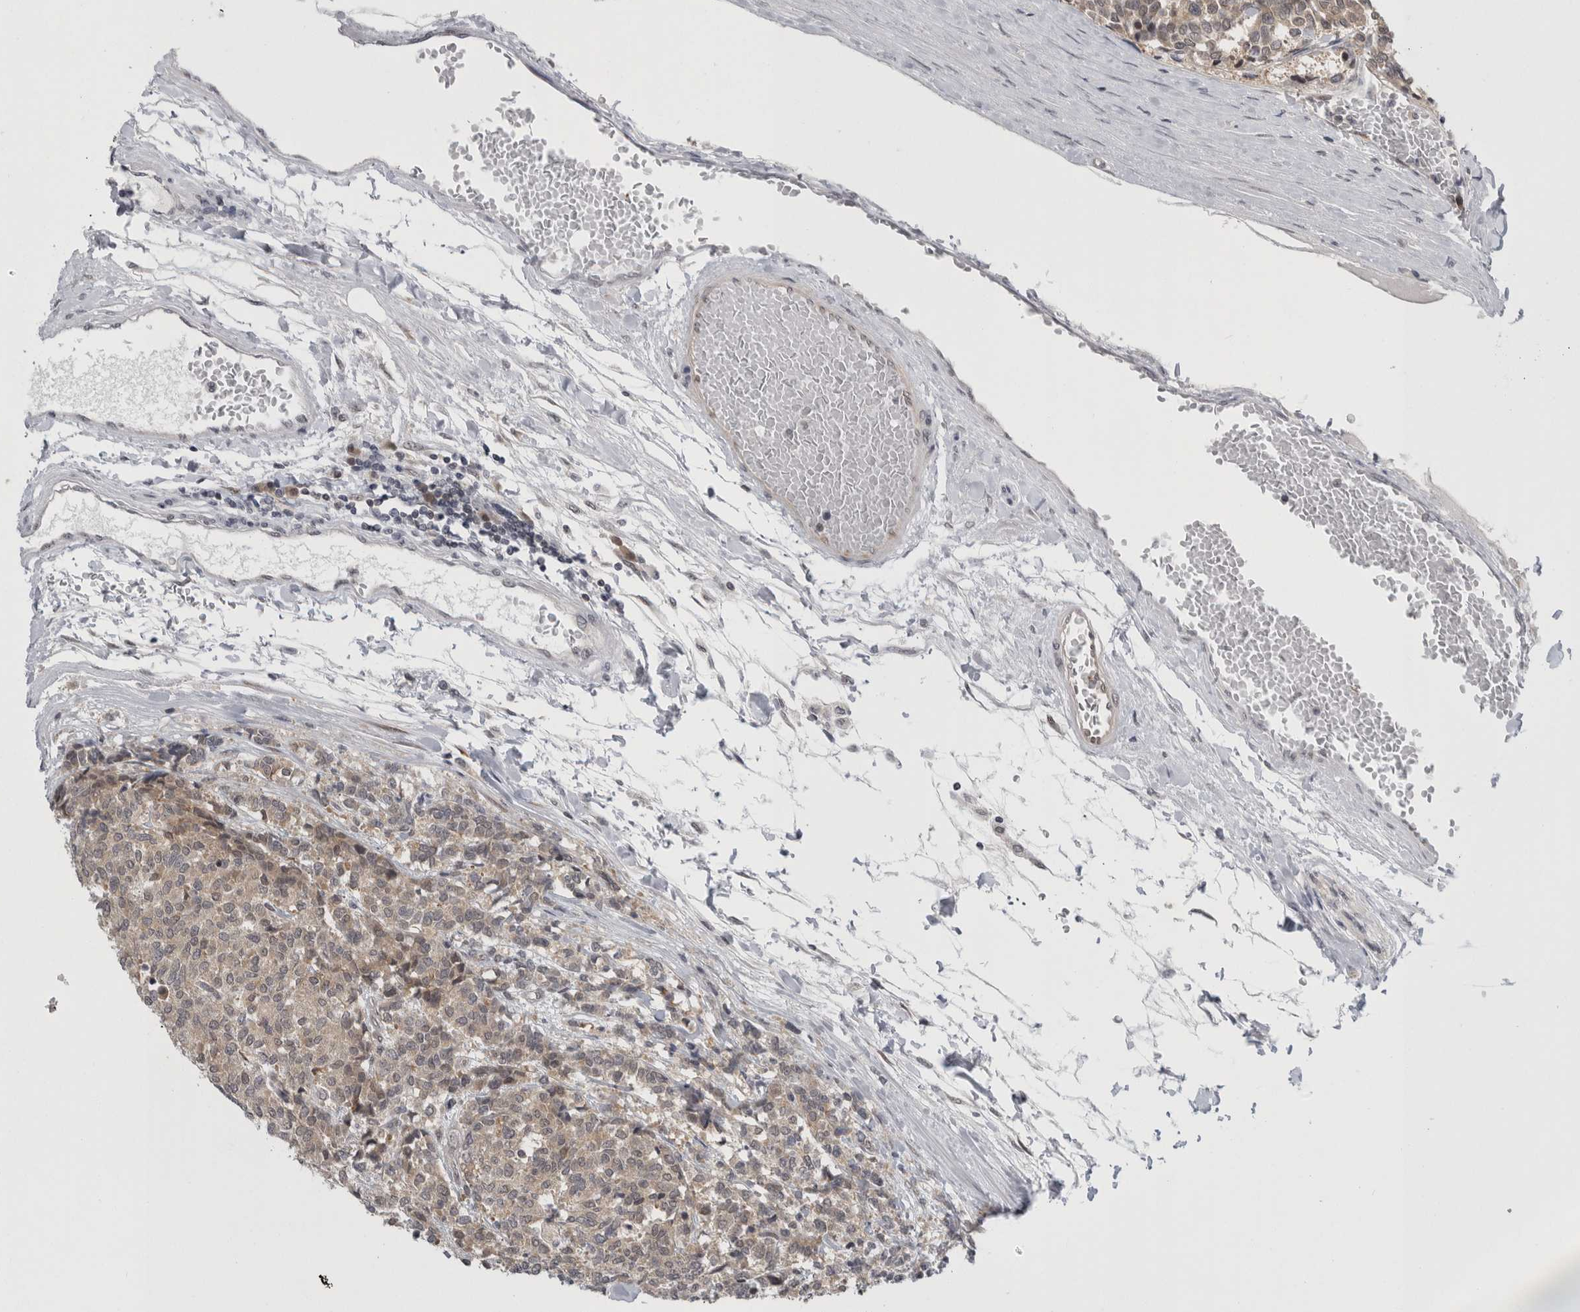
{"staining": {"intensity": "weak", "quantity": ">75%", "location": "cytoplasmic/membranous"}, "tissue": "carcinoid", "cell_type": "Tumor cells", "image_type": "cancer", "snomed": [{"axis": "morphology", "description": "Carcinoid, malignant, NOS"}, {"axis": "topography", "description": "Pancreas"}], "caption": "Malignant carcinoid stained for a protein (brown) demonstrates weak cytoplasmic/membranous positive positivity in approximately >75% of tumor cells.", "gene": "PSMB2", "patient": {"sex": "female", "age": 54}}